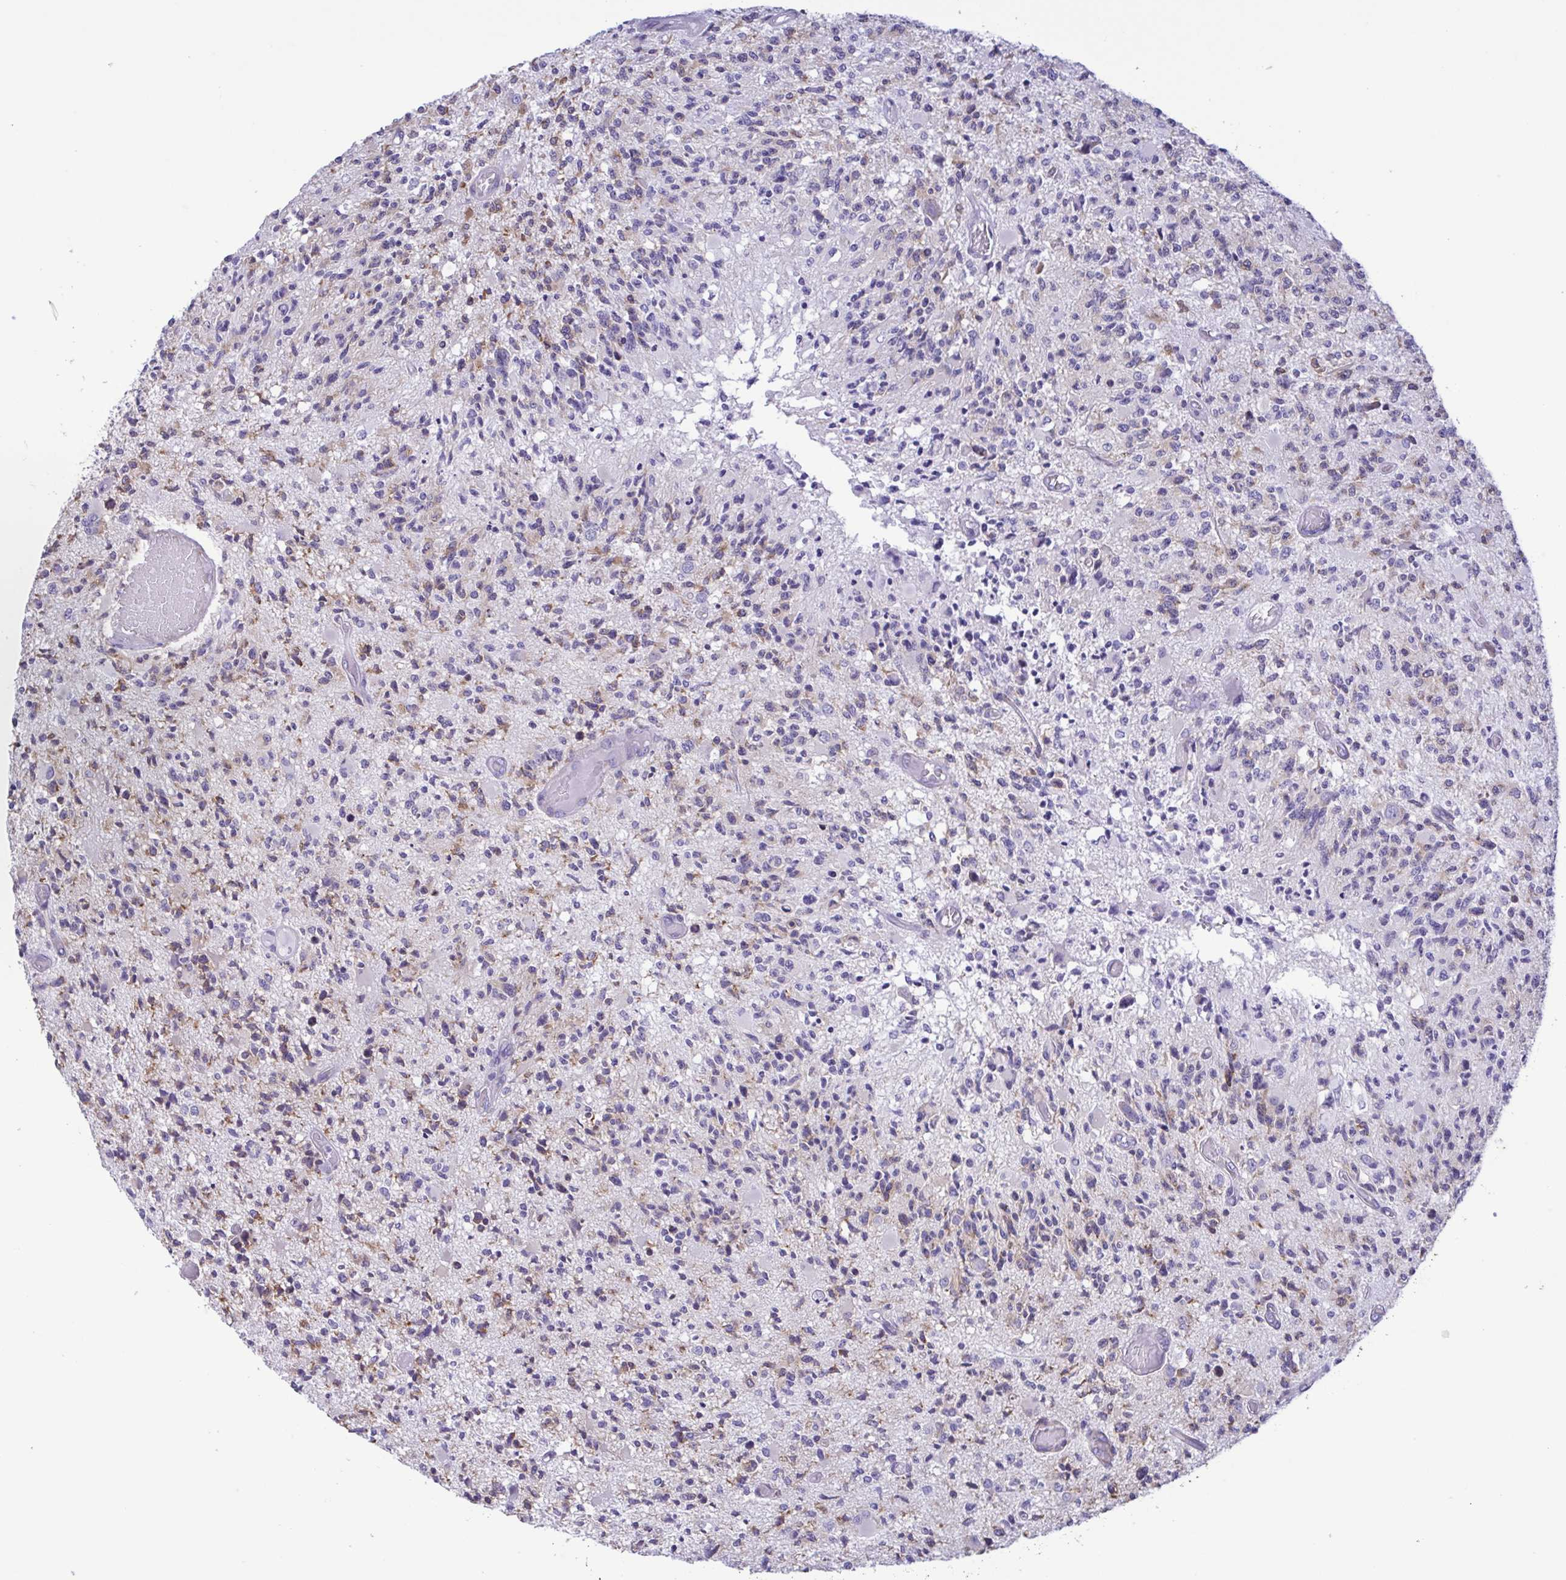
{"staining": {"intensity": "weak", "quantity": "<25%", "location": "cytoplasmic/membranous"}, "tissue": "glioma", "cell_type": "Tumor cells", "image_type": "cancer", "snomed": [{"axis": "morphology", "description": "Glioma, malignant, High grade"}, {"axis": "topography", "description": "Brain"}], "caption": "Immunohistochemical staining of human glioma demonstrates no significant staining in tumor cells.", "gene": "TNNI3", "patient": {"sex": "female", "age": 63}}